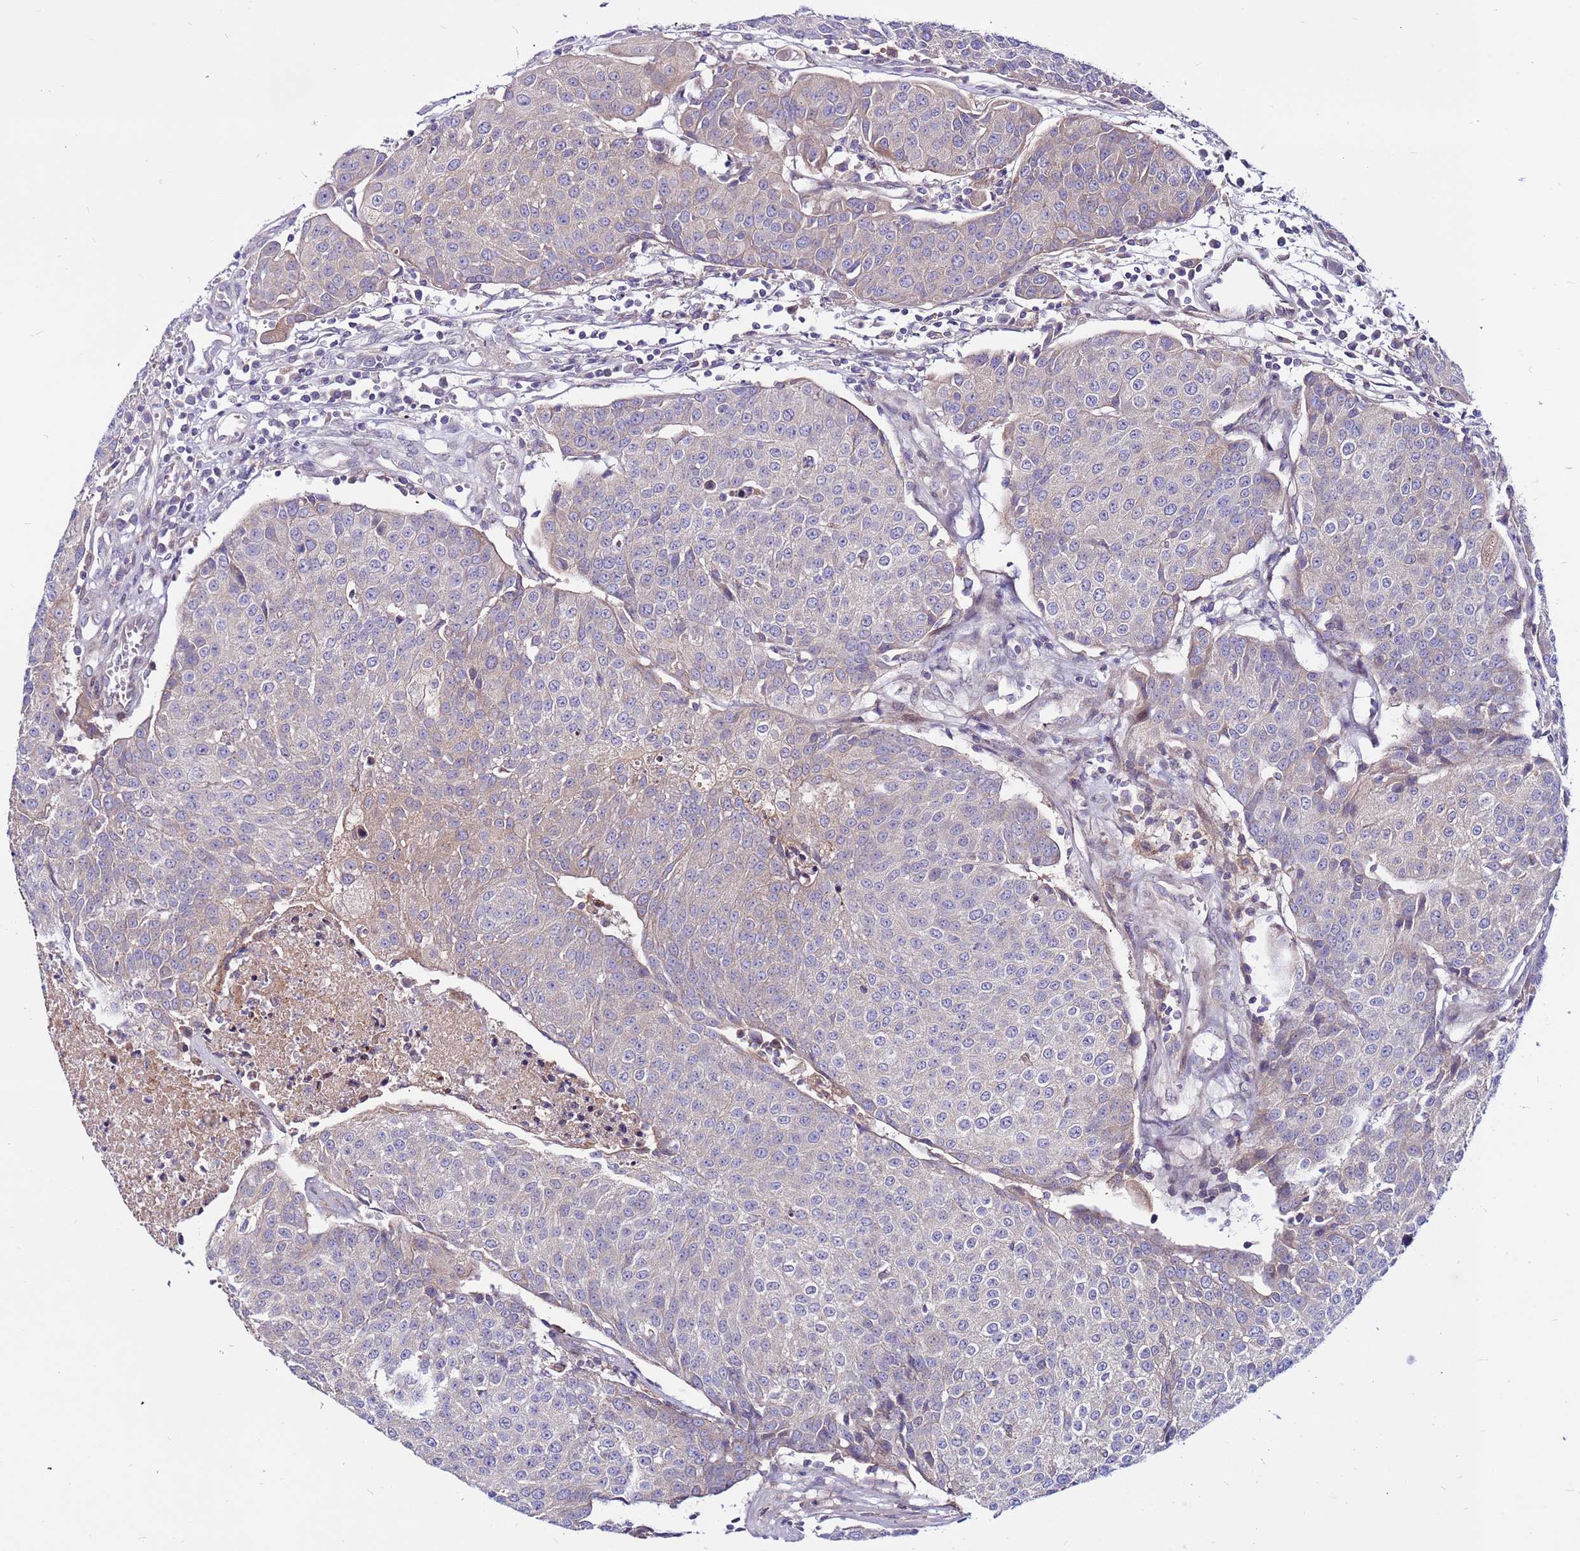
{"staining": {"intensity": "negative", "quantity": "none", "location": "none"}, "tissue": "urothelial cancer", "cell_type": "Tumor cells", "image_type": "cancer", "snomed": [{"axis": "morphology", "description": "Urothelial carcinoma, High grade"}, {"axis": "topography", "description": "Urinary bladder"}], "caption": "Immunohistochemistry of high-grade urothelial carcinoma displays no staining in tumor cells.", "gene": "CCDC71", "patient": {"sex": "female", "age": 85}}